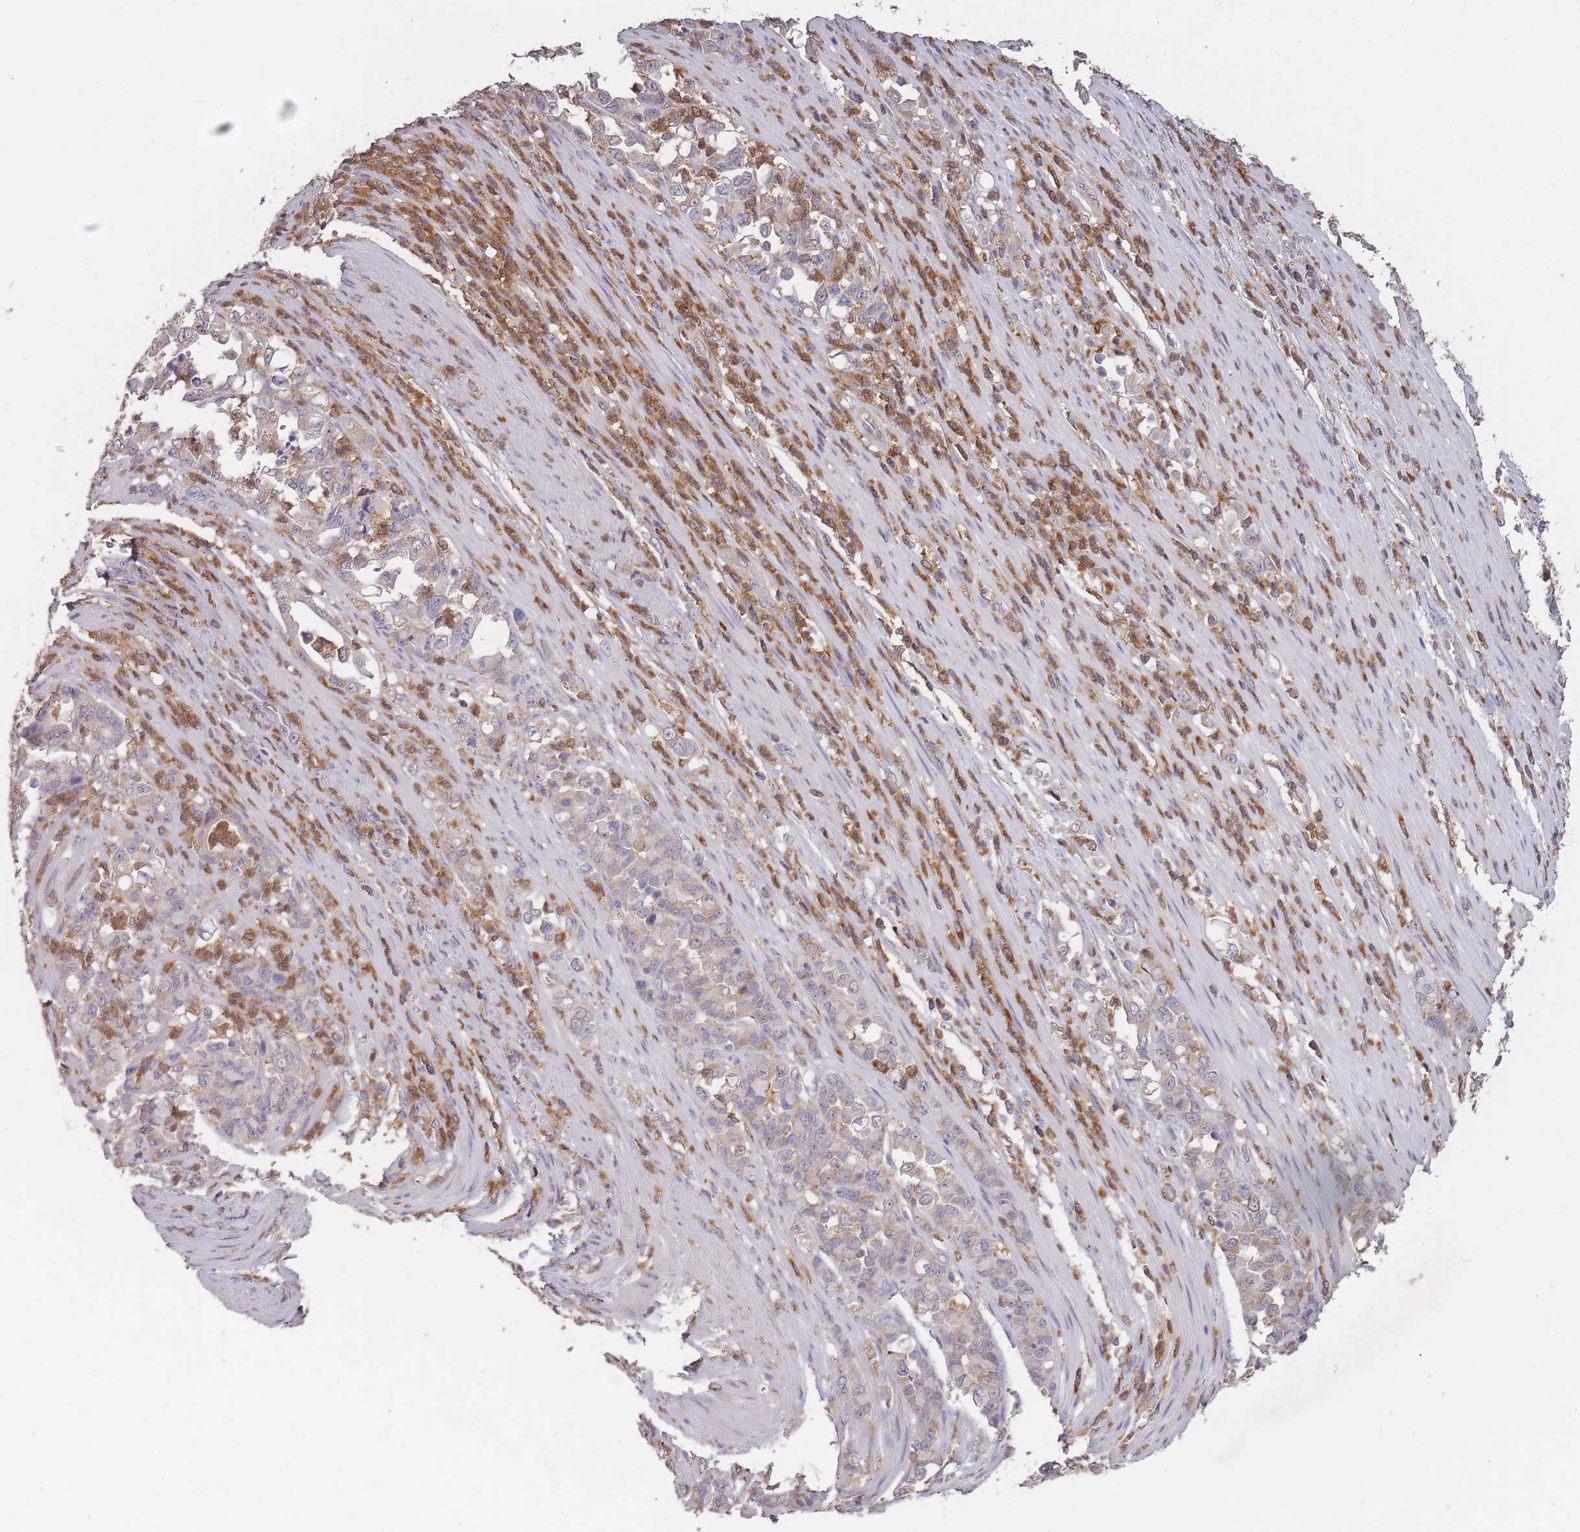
{"staining": {"intensity": "negative", "quantity": "none", "location": "none"}, "tissue": "stomach cancer", "cell_type": "Tumor cells", "image_type": "cancer", "snomed": [{"axis": "morphology", "description": "Normal tissue, NOS"}, {"axis": "morphology", "description": "Adenocarcinoma, NOS"}, {"axis": "topography", "description": "Stomach"}], "caption": "There is no significant expression in tumor cells of stomach cancer. (IHC, brightfield microscopy, high magnification).", "gene": "GMIP", "patient": {"sex": "female", "age": 79}}